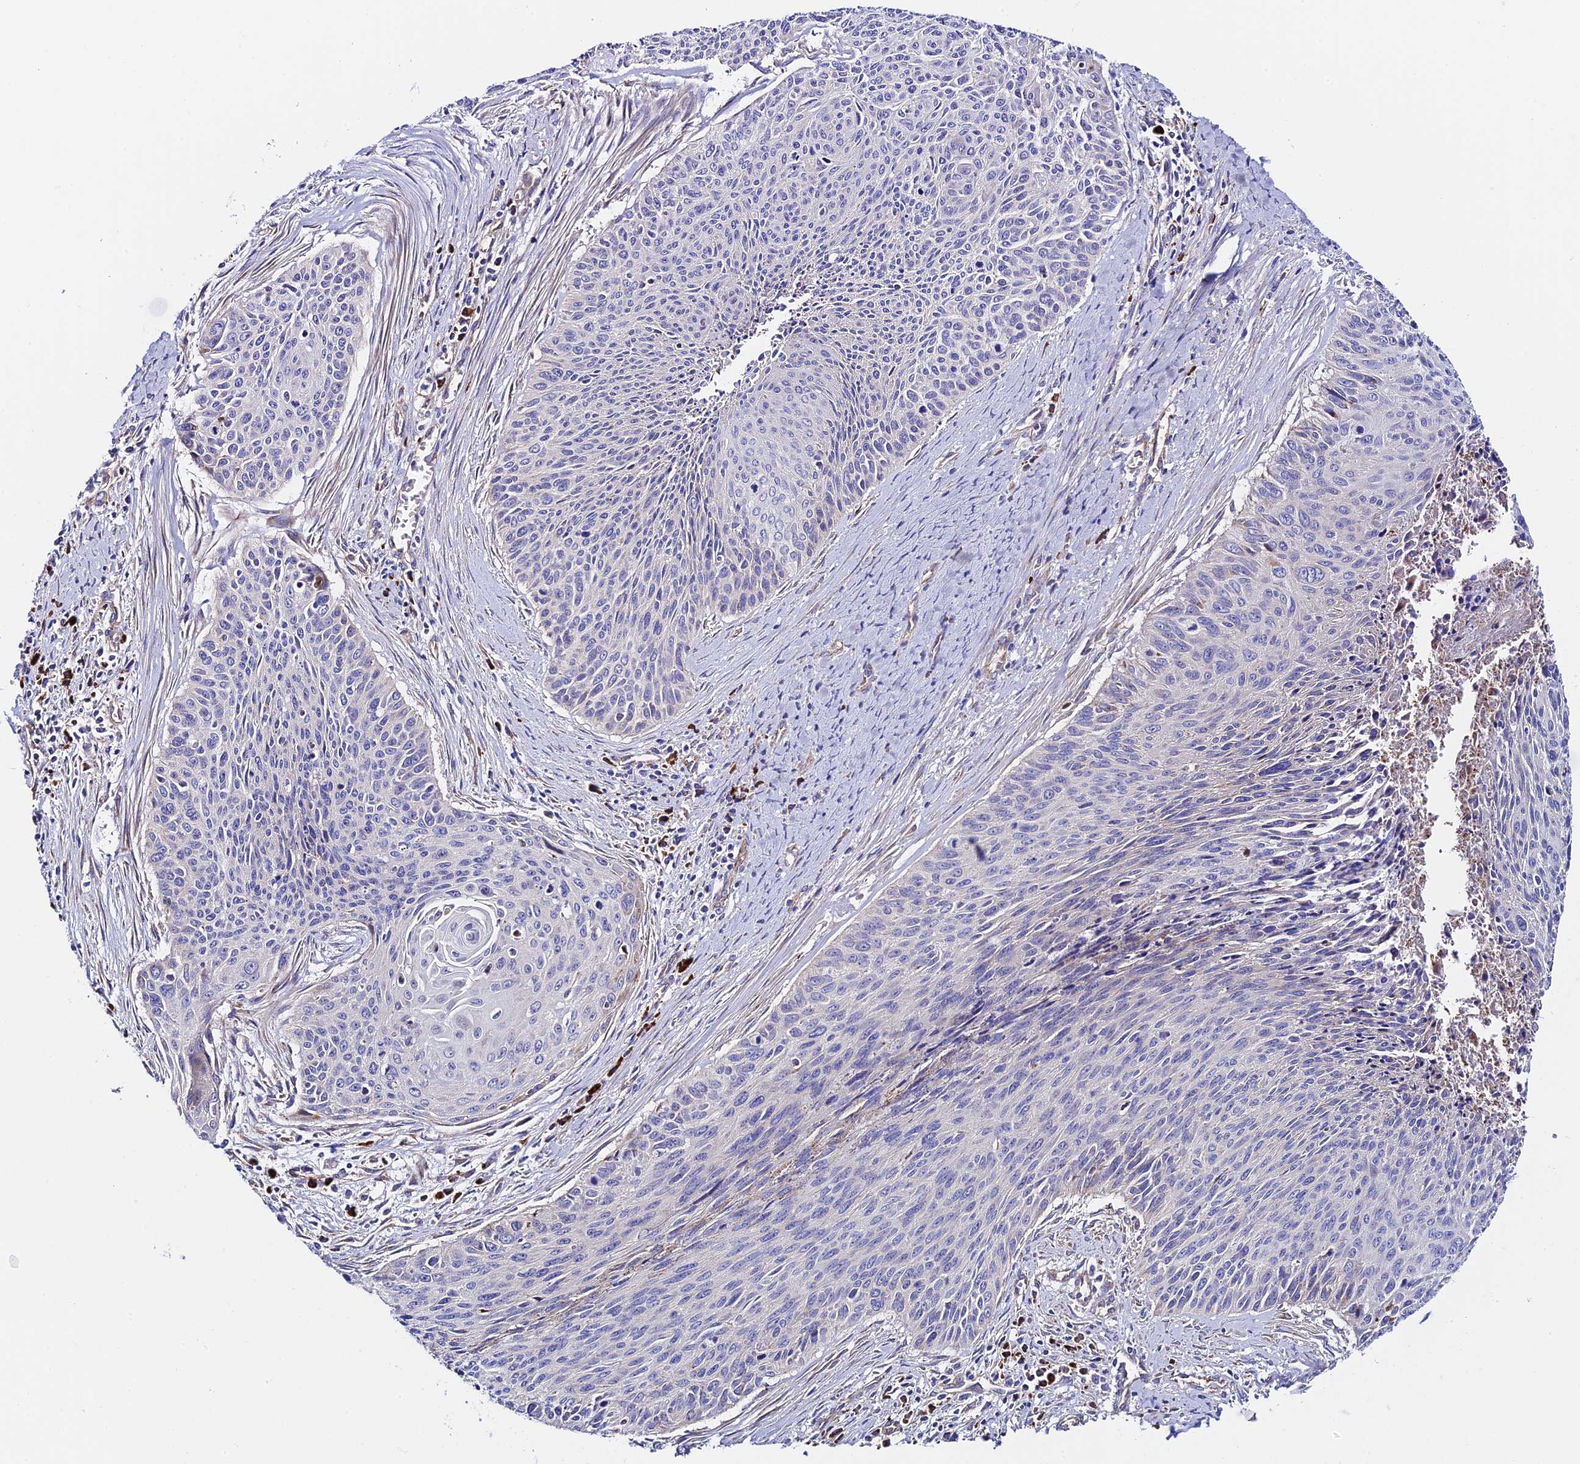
{"staining": {"intensity": "moderate", "quantity": "<25%", "location": "cytoplasmic/membranous"}, "tissue": "cervical cancer", "cell_type": "Tumor cells", "image_type": "cancer", "snomed": [{"axis": "morphology", "description": "Squamous cell carcinoma, NOS"}, {"axis": "topography", "description": "Cervix"}], "caption": "Protein analysis of cervical cancer (squamous cell carcinoma) tissue shows moderate cytoplasmic/membranous expression in about <25% of tumor cells. The protein is shown in brown color, while the nuclei are stained blue.", "gene": "VPS13C", "patient": {"sex": "female", "age": 55}}